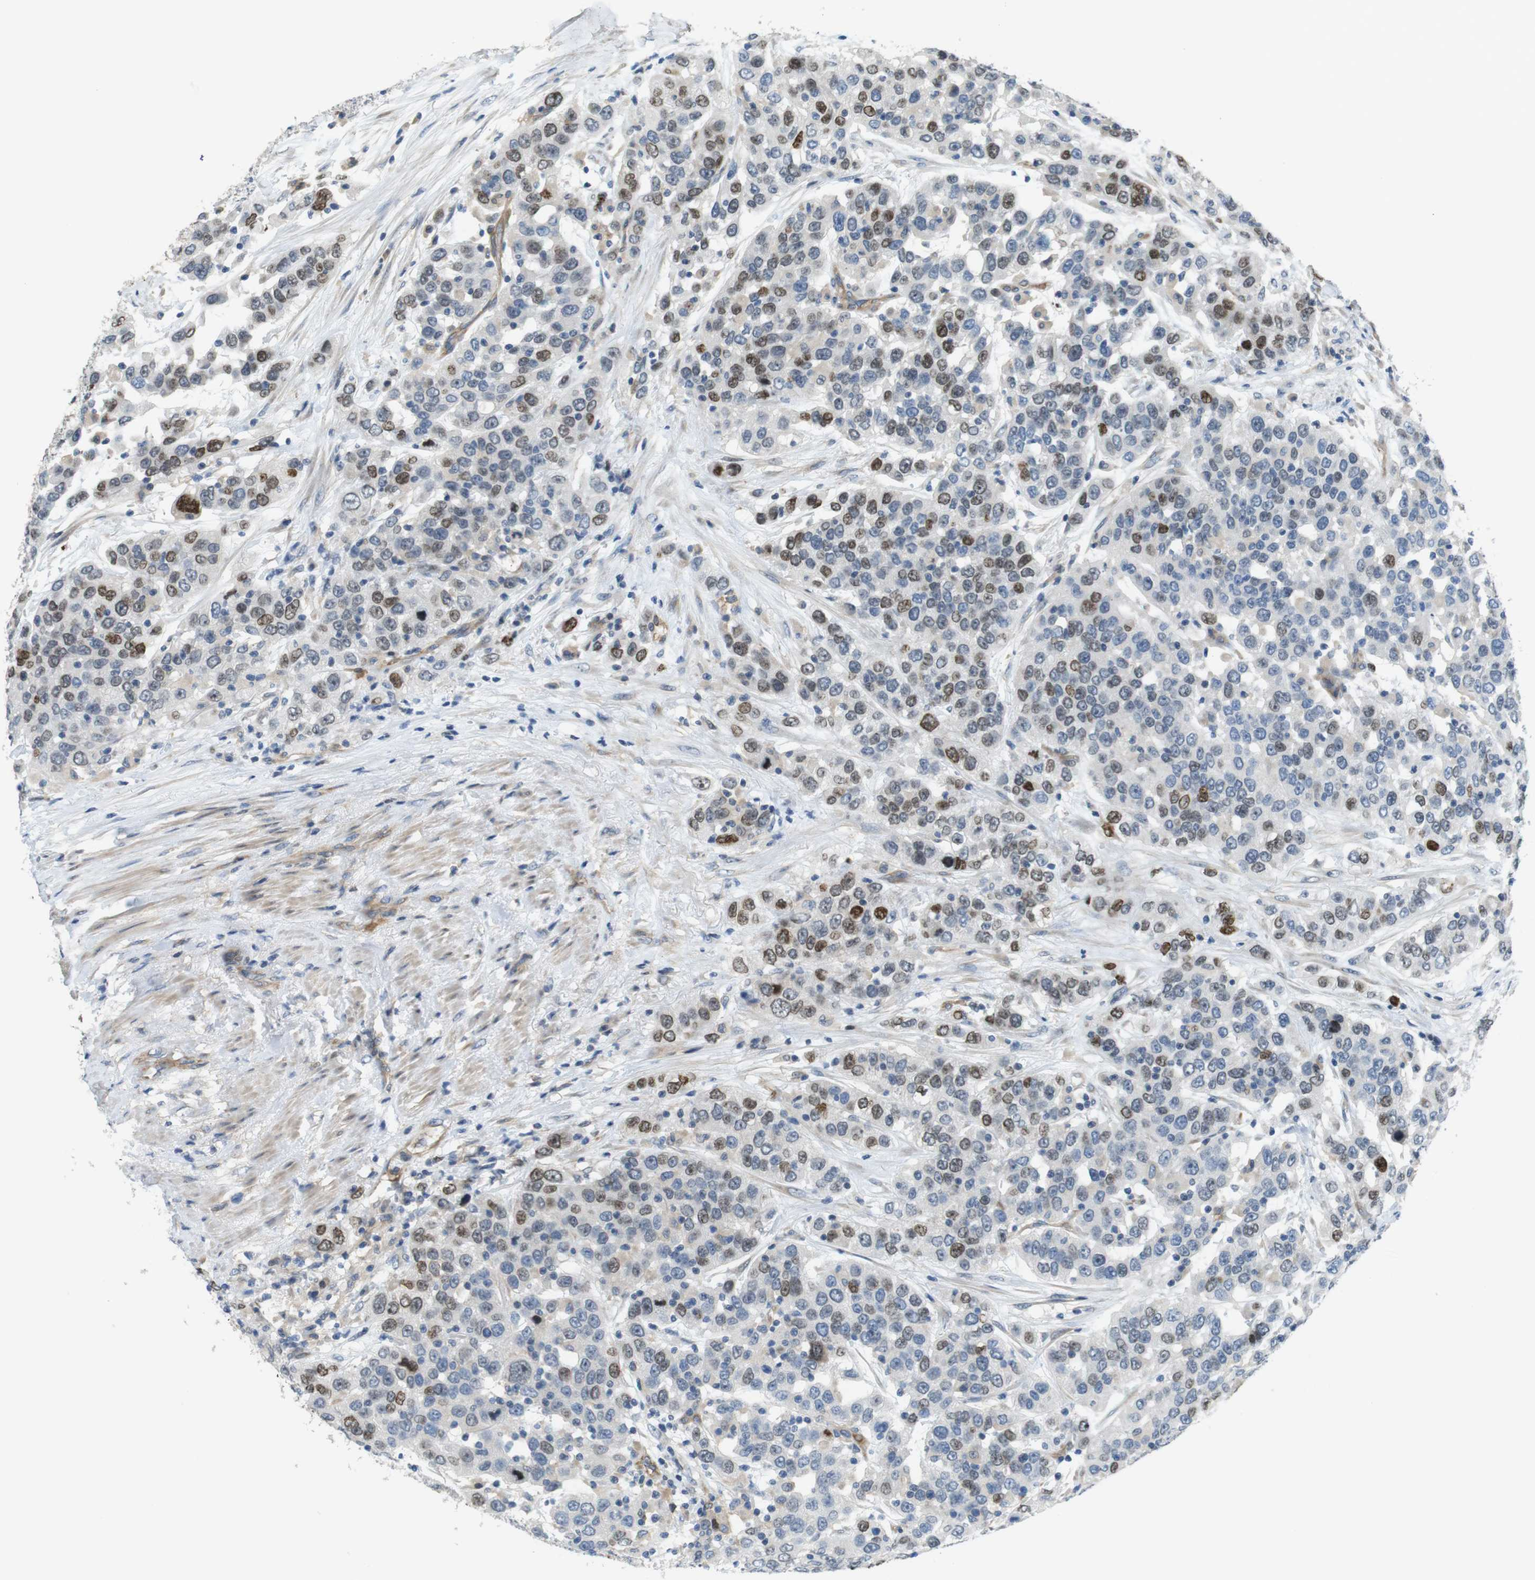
{"staining": {"intensity": "moderate", "quantity": "25%-75%", "location": "nuclear"}, "tissue": "urothelial cancer", "cell_type": "Tumor cells", "image_type": "cancer", "snomed": [{"axis": "morphology", "description": "Urothelial carcinoma, High grade"}, {"axis": "topography", "description": "Urinary bladder"}], "caption": "Urothelial carcinoma (high-grade) tissue reveals moderate nuclear staining in about 25%-75% of tumor cells, visualized by immunohistochemistry.", "gene": "PCDH10", "patient": {"sex": "female", "age": 80}}